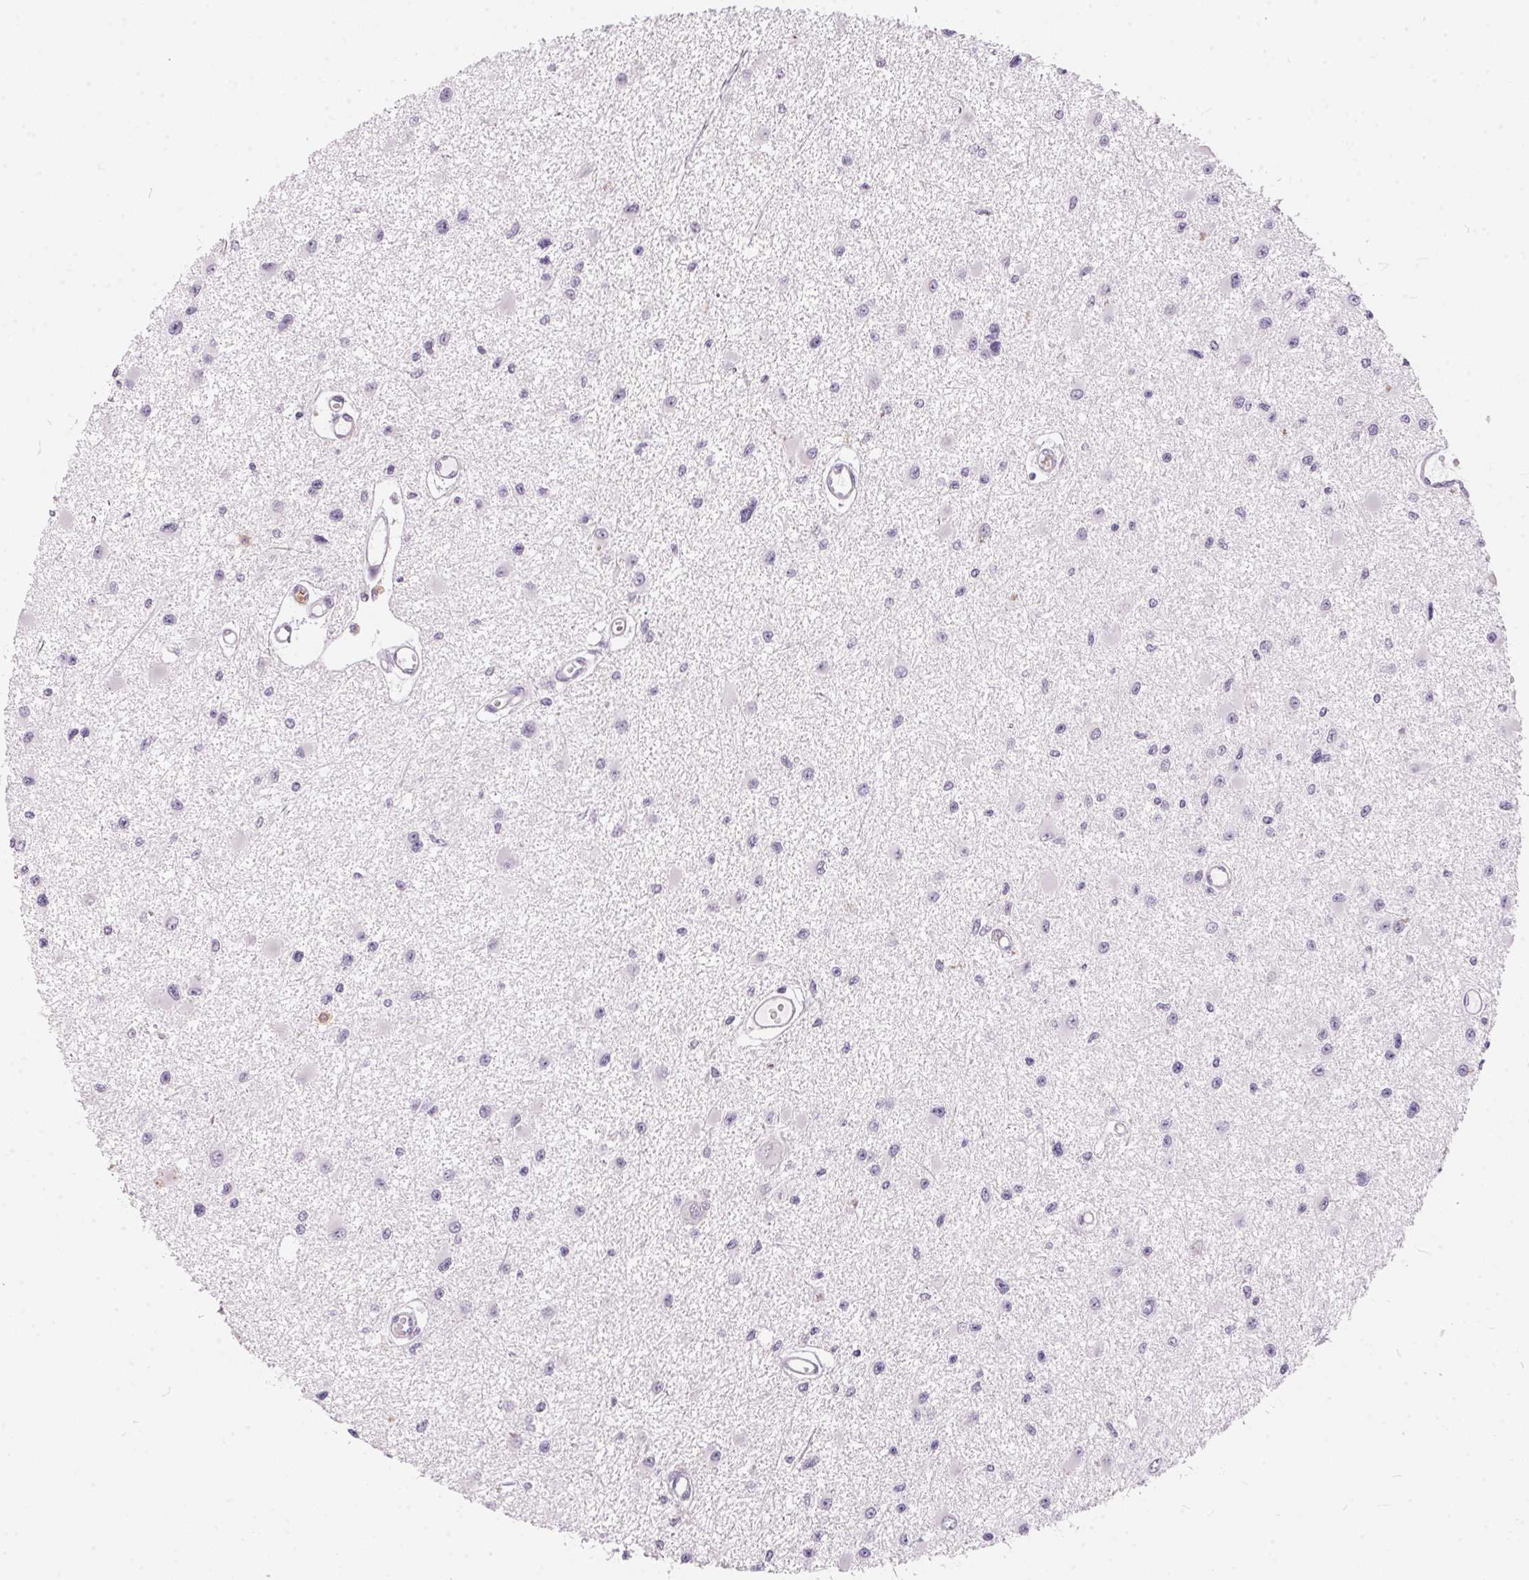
{"staining": {"intensity": "negative", "quantity": "none", "location": "none"}, "tissue": "glioma", "cell_type": "Tumor cells", "image_type": "cancer", "snomed": [{"axis": "morphology", "description": "Glioma, malignant, High grade"}, {"axis": "topography", "description": "Brain"}], "caption": "A high-resolution micrograph shows immunohistochemistry (IHC) staining of high-grade glioma (malignant), which shows no significant staining in tumor cells.", "gene": "SERPINB1", "patient": {"sex": "male", "age": 54}}